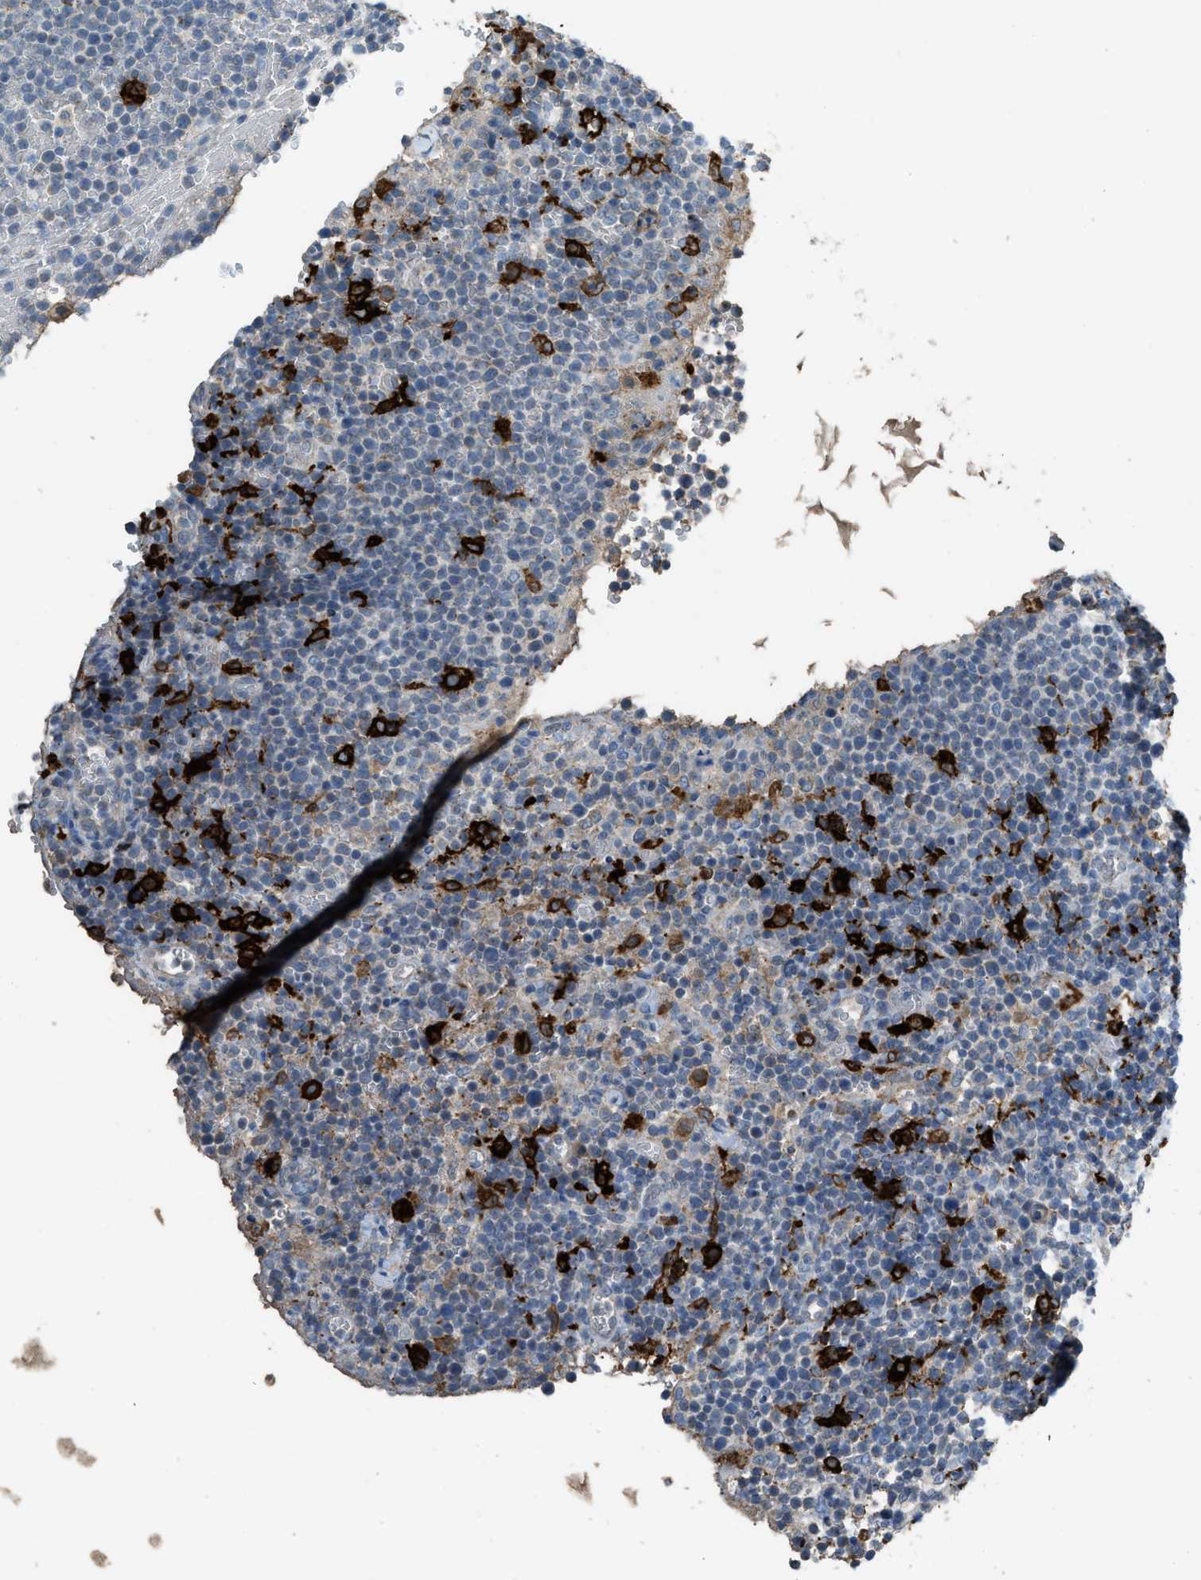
{"staining": {"intensity": "negative", "quantity": "none", "location": "none"}, "tissue": "lymphoma", "cell_type": "Tumor cells", "image_type": "cancer", "snomed": [{"axis": "morphology", "description": "Malignant lymphoma, non-Hodgkin's type, High grade"}, {"axis": "topography", "description": "Lymph node"}], "caption": "High power microscopy histopathology image of an immunohistochemistry (IHC) image of lymphoma, revealing no significant positivity in tumor cells. The staining was performed using DAB (3,3'-diaminobenzidine) to visualize the protein expression in brown, while the nuclei were stained in blue with hematoxylin (Magnification: 20x).", "gene": "TIMD4", "patient": {"sex": "male", "age": 61}}